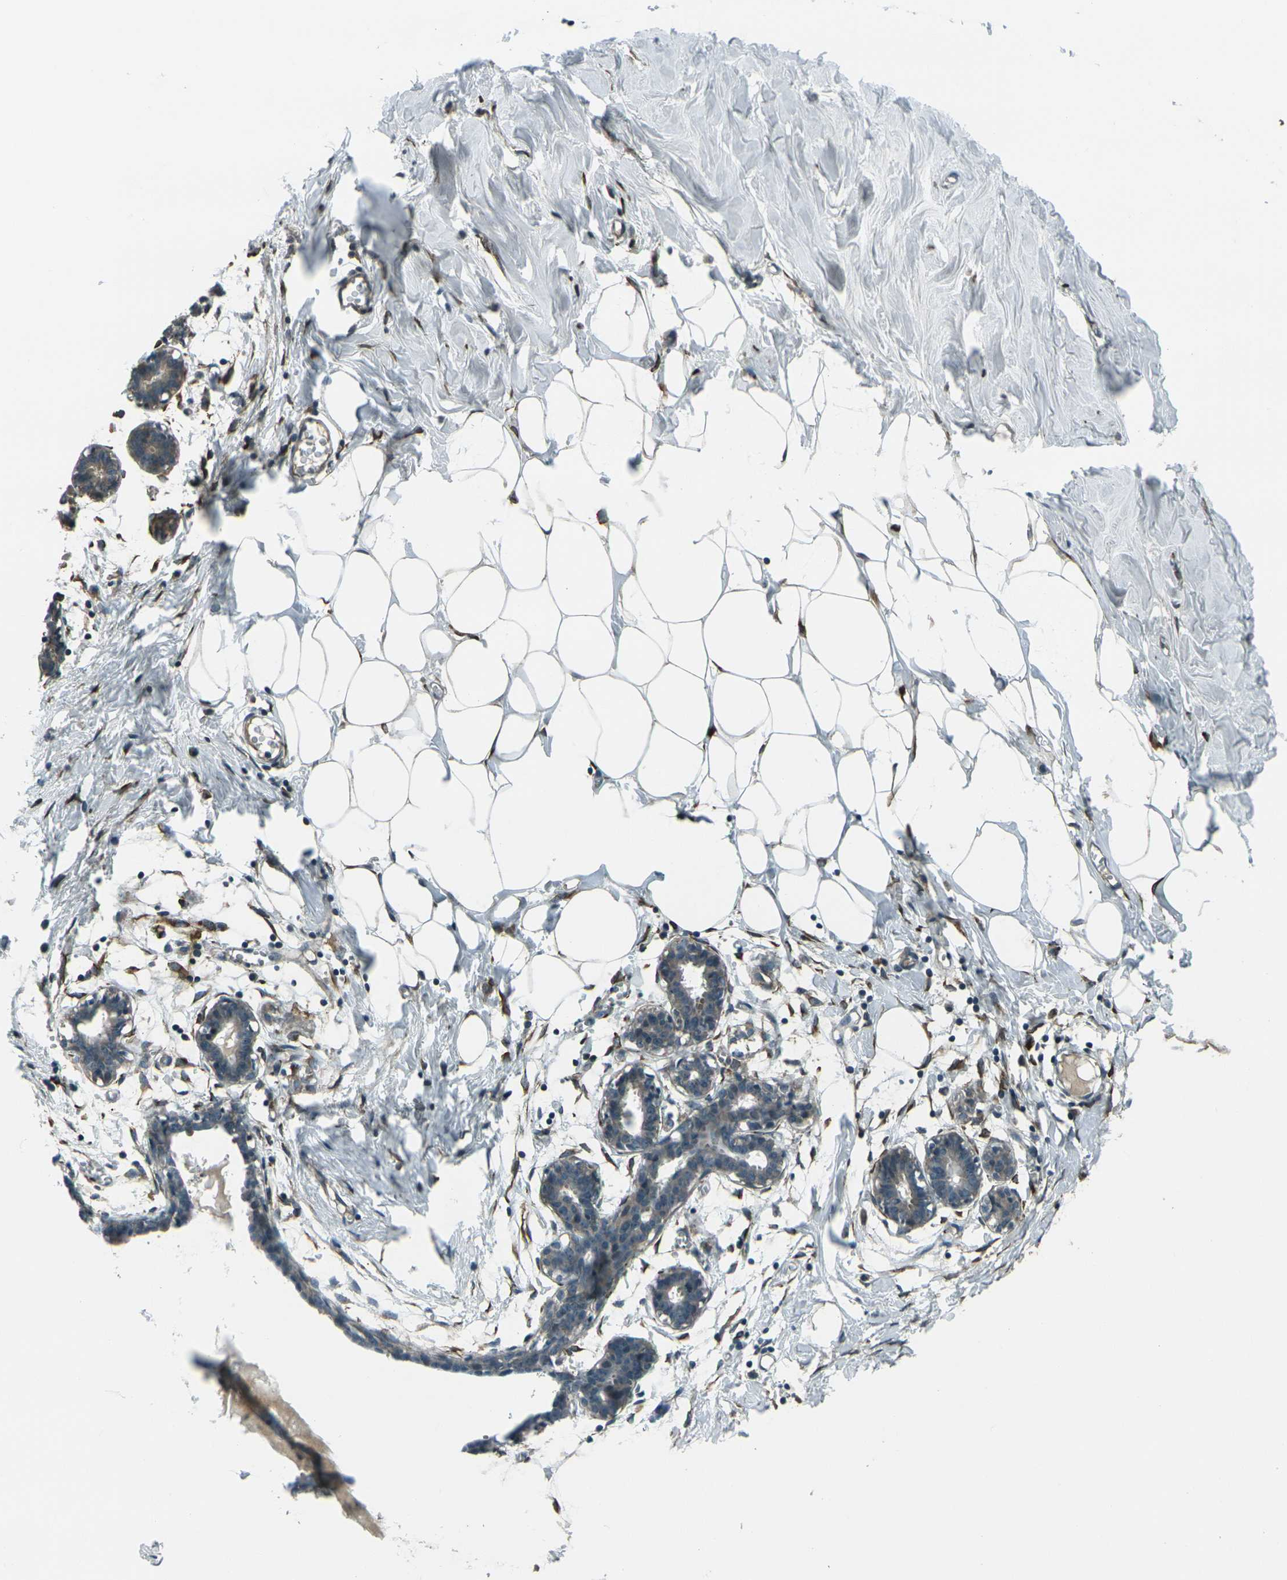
{"staining": {"intensity": "moderate", "quantity": "25%-75%", "location": "cytoplasmic/membranous"}, "tissue": "breast", "cell_type": "Adipocytes", "image_type": "normal", "snomed": [{"axis": "morphology", "description": "Normal tissue, NOS"}, {"axis": "topography", "description": "Breast"}], "caption": "IHC of unremarkable breast shows medium levels of moderate cytoplasmic/membranous positivity in approximately 25%-75% of adipocytes. (Brightfield microscopy of DAB IHC at high magnification).", "gene": "LSMEM1", "patient": {"sex": "female", "age": 27}}